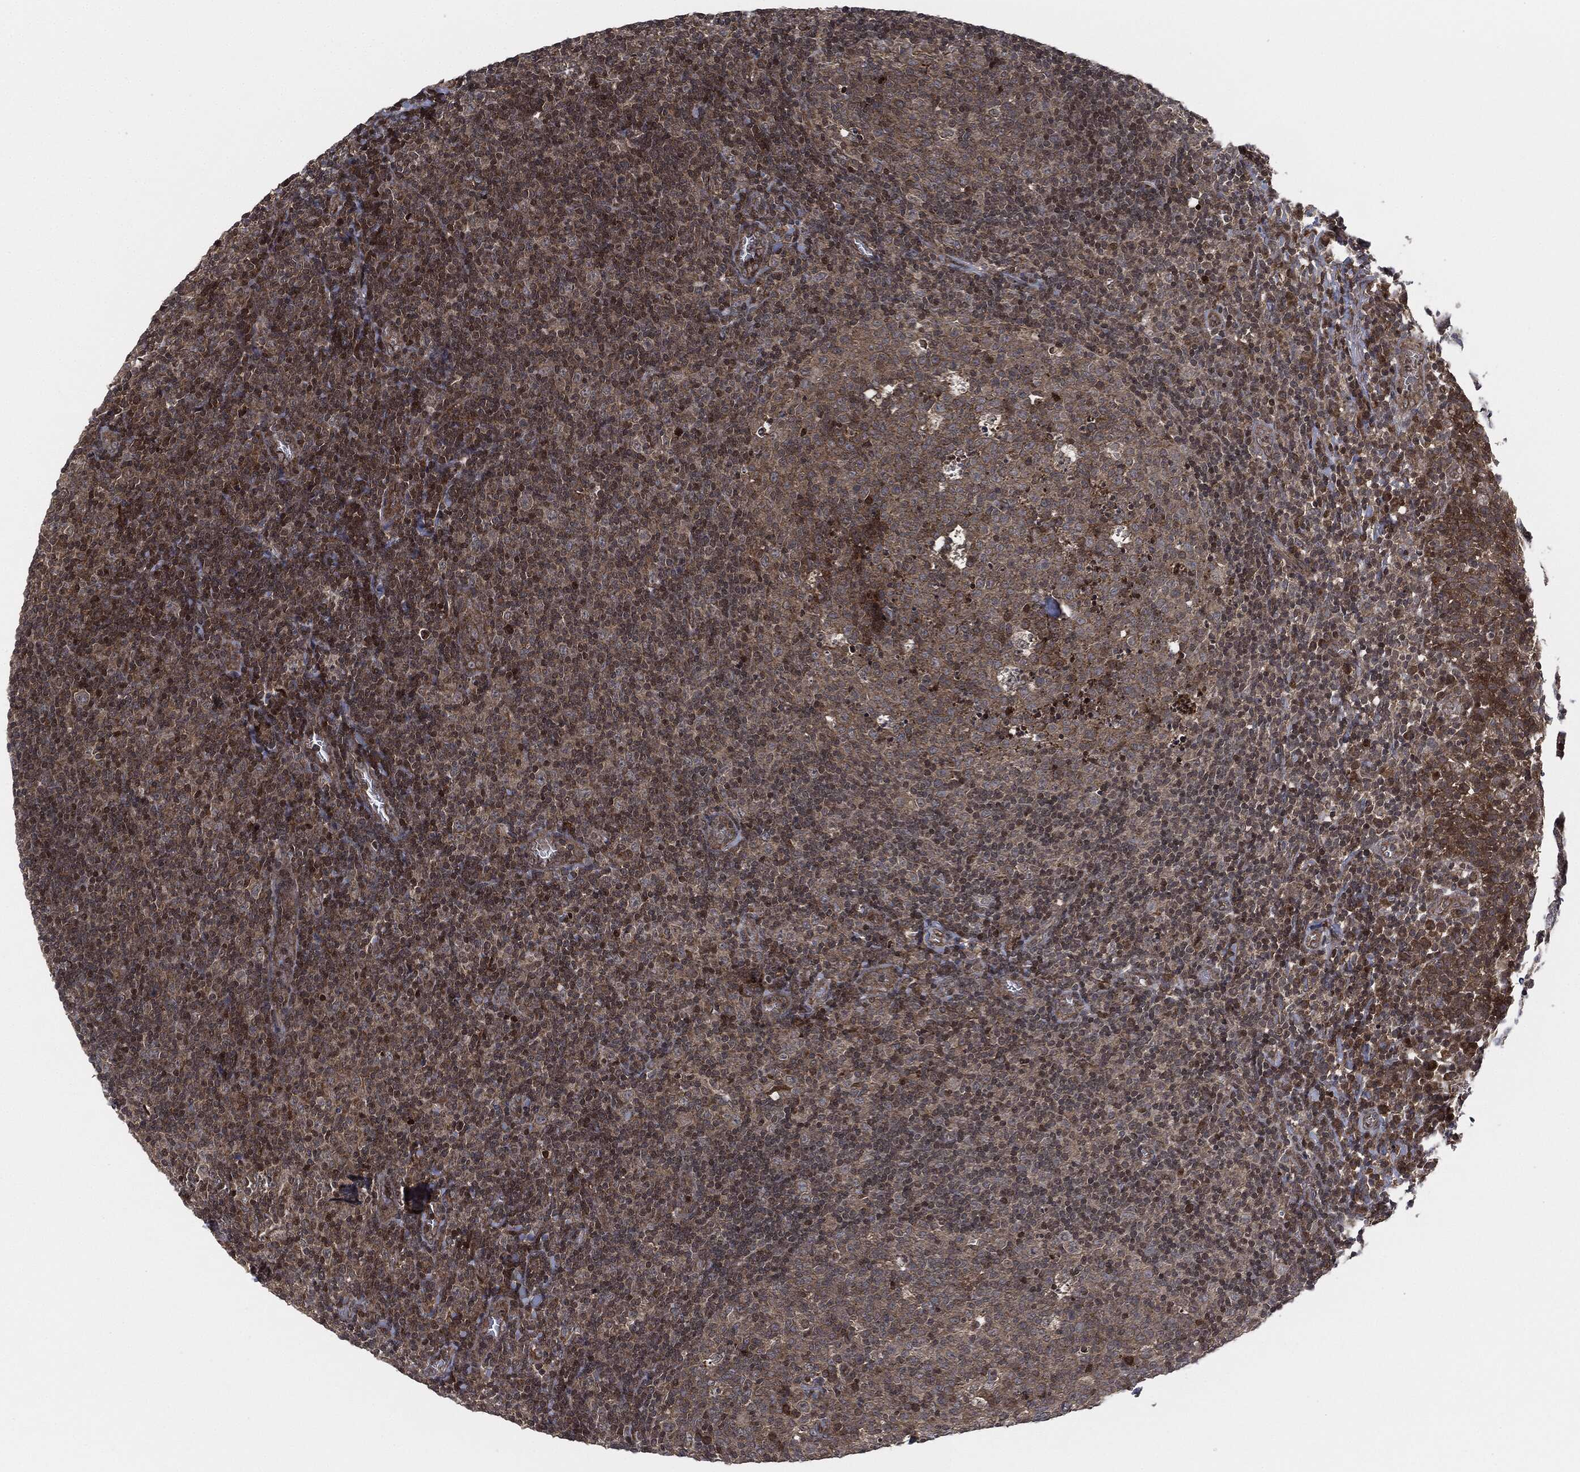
{"staining": {"intensity": "negative", "quantity": "none", "location": "none"}, "tissue": "tonsil", "cell_type": "Germinal center cells", "image_type": "normal", "snomed": [{"axis": "morphology", "description": "Normal tissue, NOS"}, {"axis": "topography", "description": "Tonsil"}], "caption": "Immunohistochemistry of benign tonsil displays no staining in germinal center cells.", "gene": "HRAS", "patient": {"sex": "female", "age": 5}}